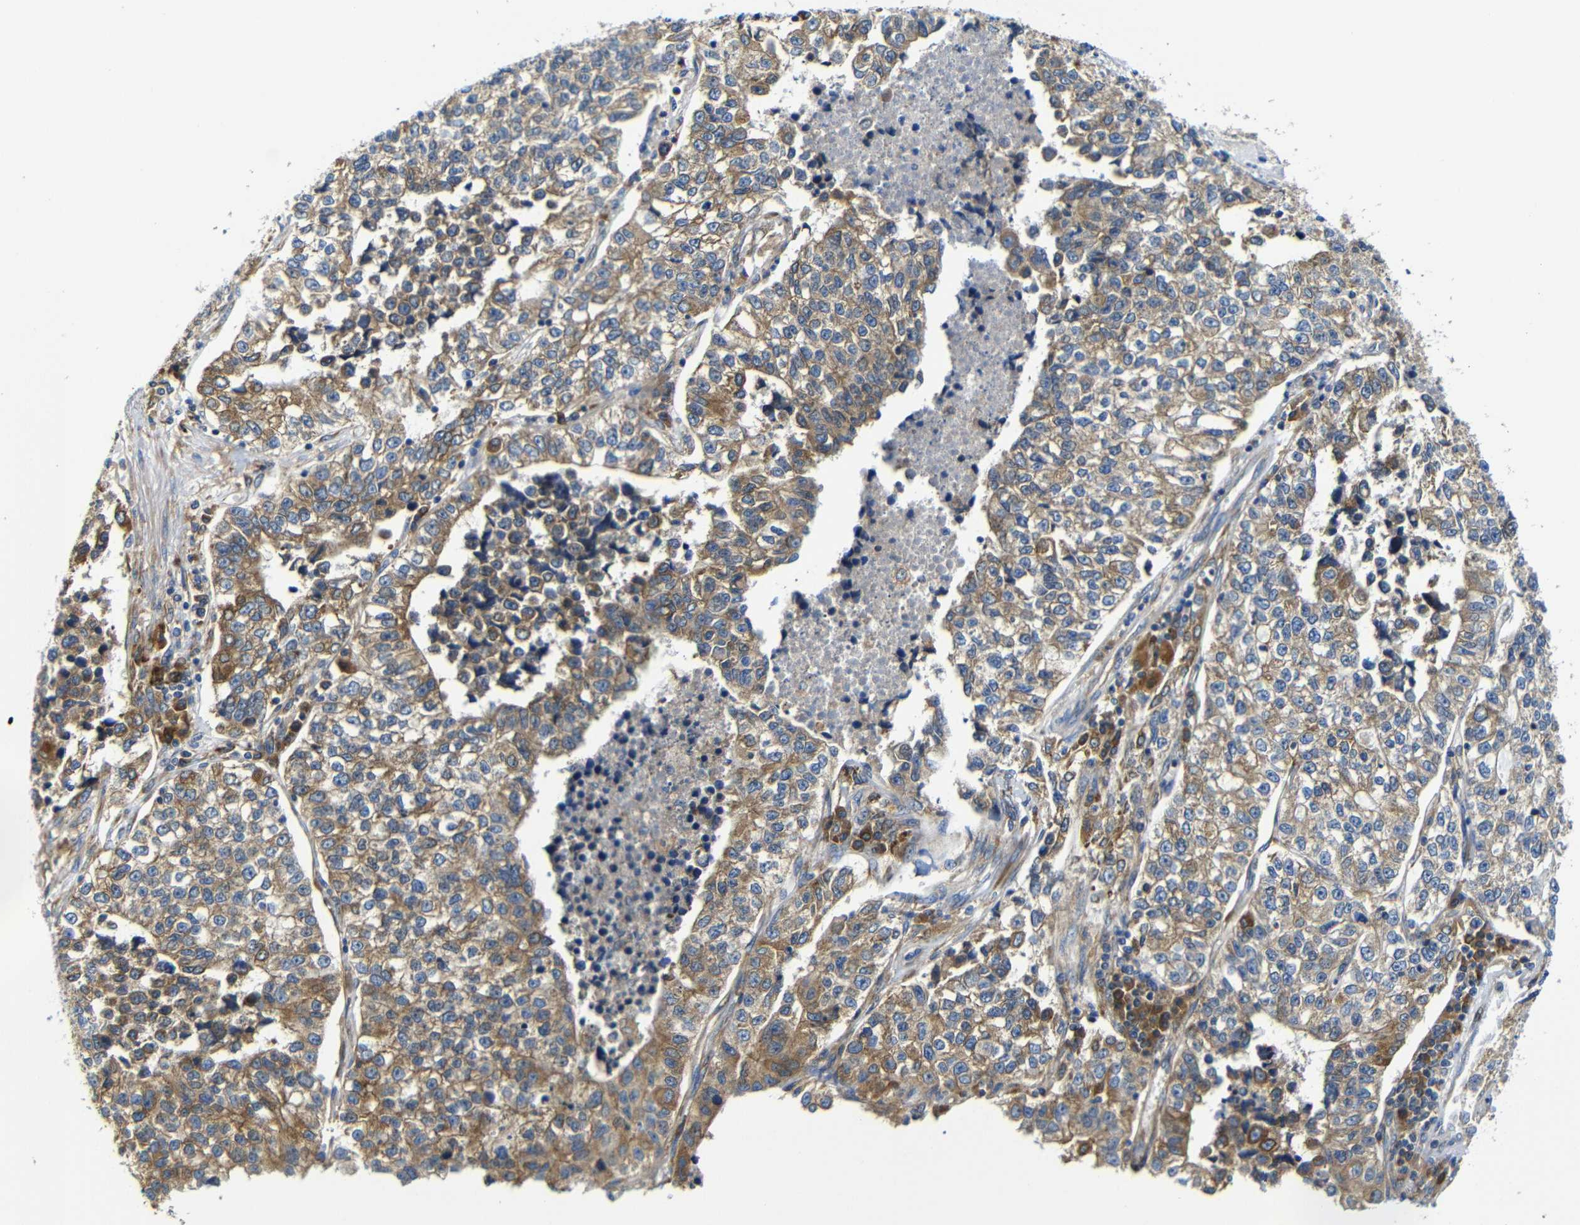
{"staining": {"intensity": "moderate", "quantity": ">75%", "location": "cytoplasmic/membranous"}, "tissue": "lung cancer", "cell_type": "Tumor cells", "image_type": "cancer", "snomed": [{"axis": "morphology", "description": "Adenocarcinoma, NOS"}, {"axis": "topography", "description": "Lung"}], "caption": "DAB immunohistochemical staining of human lung cancer (adenocarcinoma) exhibits moderate cytoplasmic/membranous protein staining in approximately >75% of tumor cells. Using DAB (3,3'-diaminobenzidine) (brown) and hematoxylin (blue) stains, captured at high magnification using brightfield microscopy.", "gene": "CLCC1", "patient": {"sex": "male", "age": 49}}